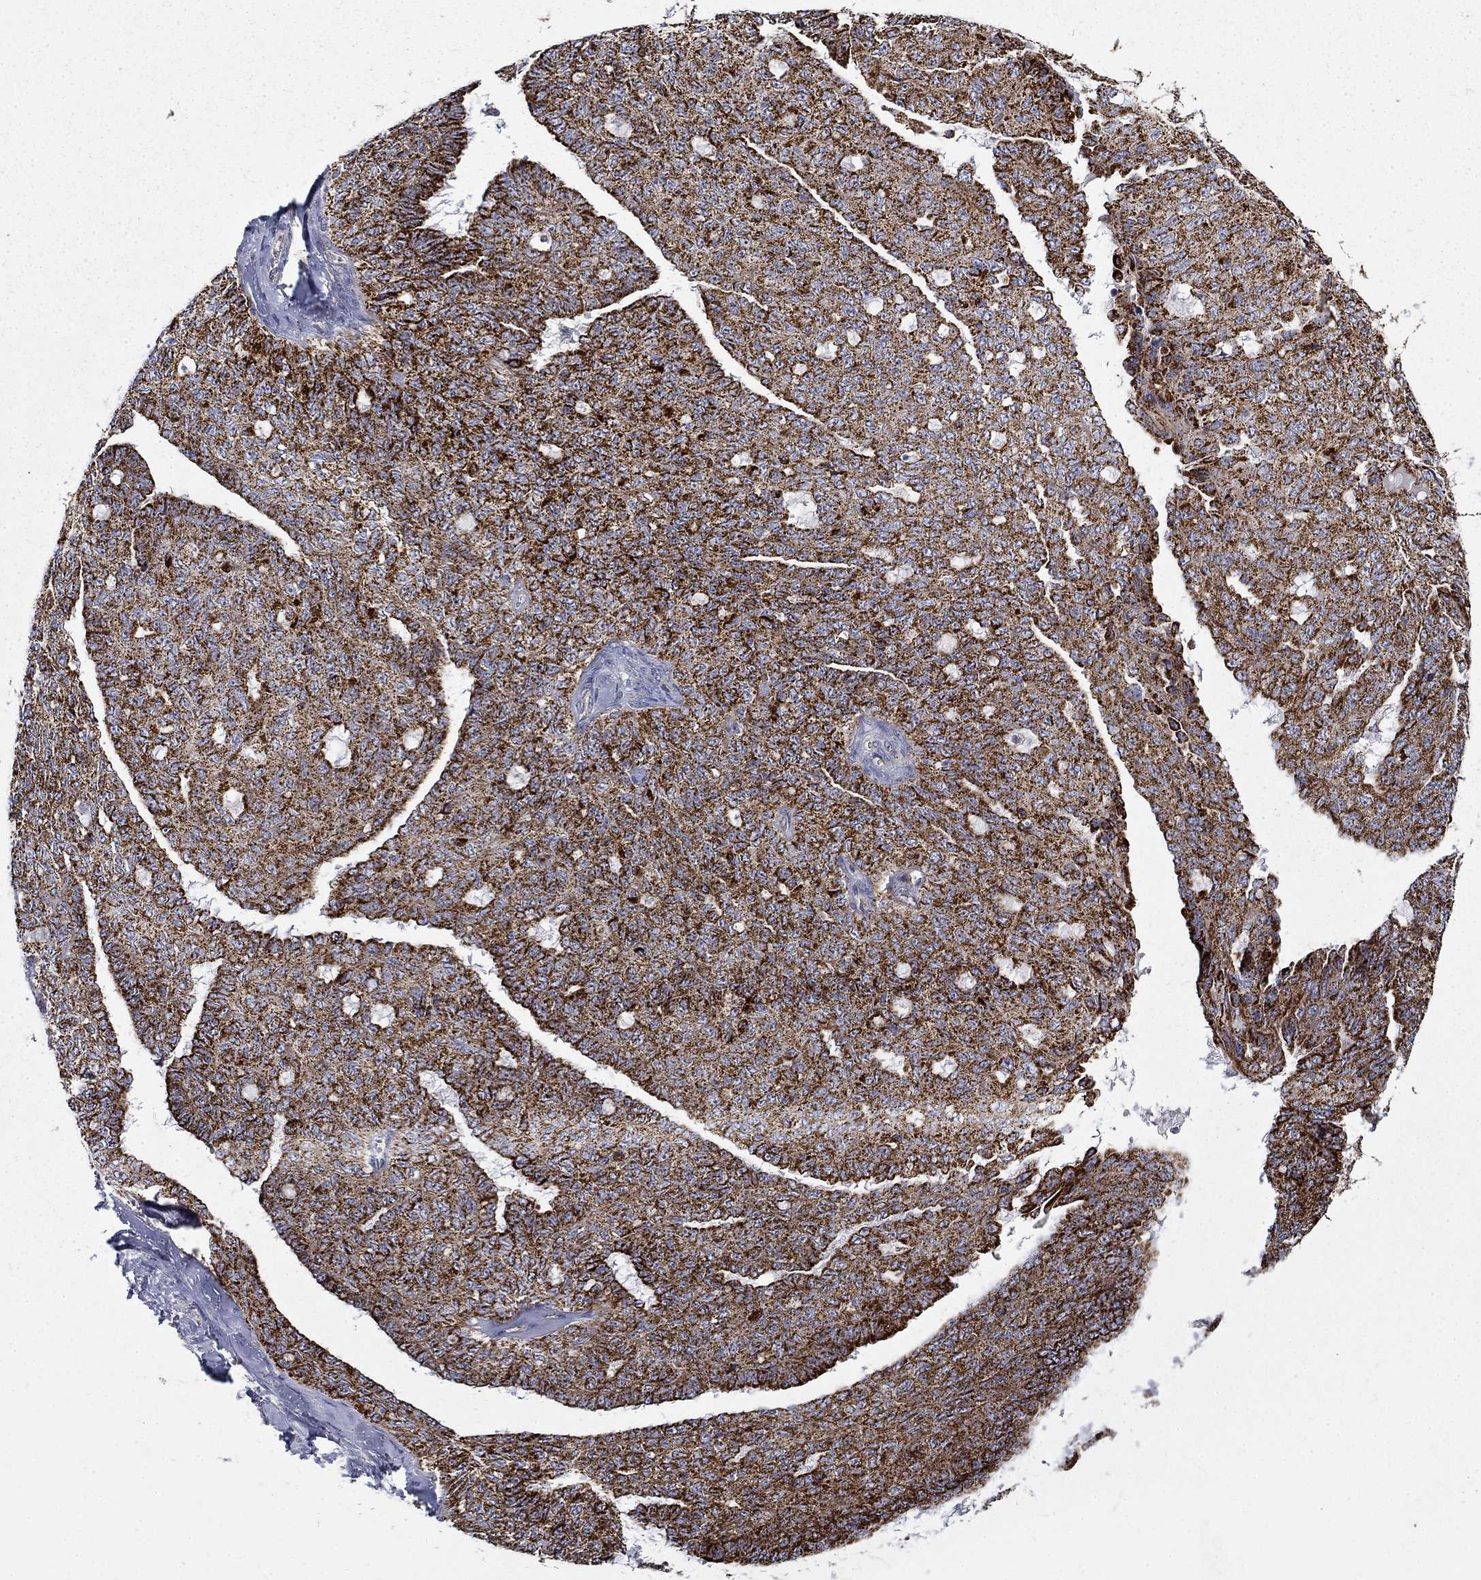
{"staining": {"intensity": "strong", "quantity": ">75%", "location": "cytoplasmic/membranous"}, "tissue": "ovarian cancer", "cell_type": "Tumor cells", "image_type": "cancer", "snomed": [{"axis": "morphology", "description": "Cystadenocarcinoma, serous, NOS"}, {"axis": "topography", "description": "Ovary"}], "caption": "Ovarian cancer (serous cystadenocarcinoma) stained with a protein marker exhibits strong staining in tumor cells.", "gene": "PCBP3", "patient": {"sex": "female", "age": 71}}